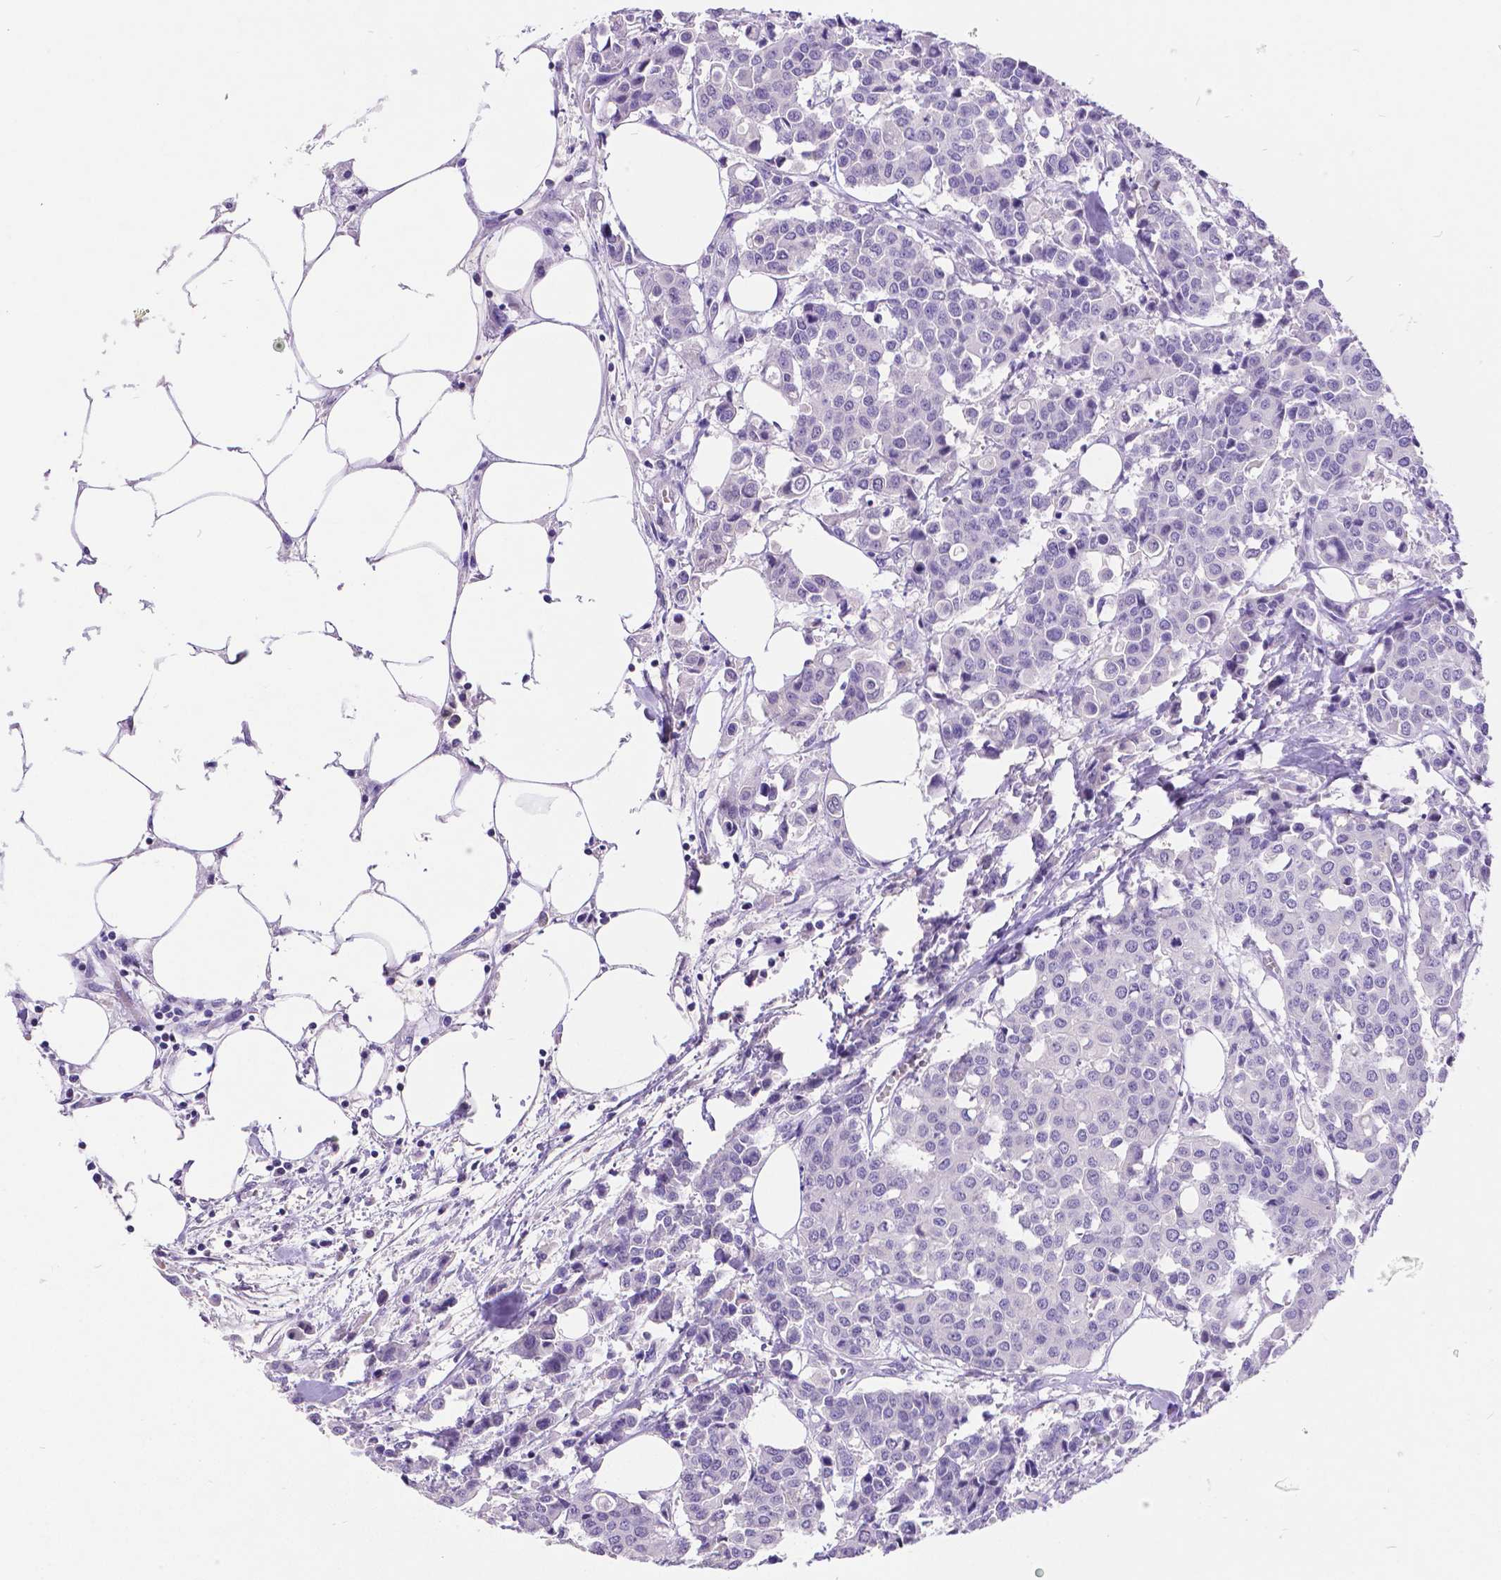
{"staining": {"intensity": "negative", "quantity": "none", "location": "none"}, "tissue": "carcinoid", "cell_type": "Tumor cells", "image_type": "cancer", "snomed": [{"axis": "morphology", "description": "Carcinoid, malignant, NOS"}, {"axis": "topography", "description": "Colon"}], "caption": "Immunohistochemistry (IHC) of carcinoid (malignant) displays no positivity in tumor cells.", "gene": "SATB2", "patient": {"sex": "male", "age": 81}}